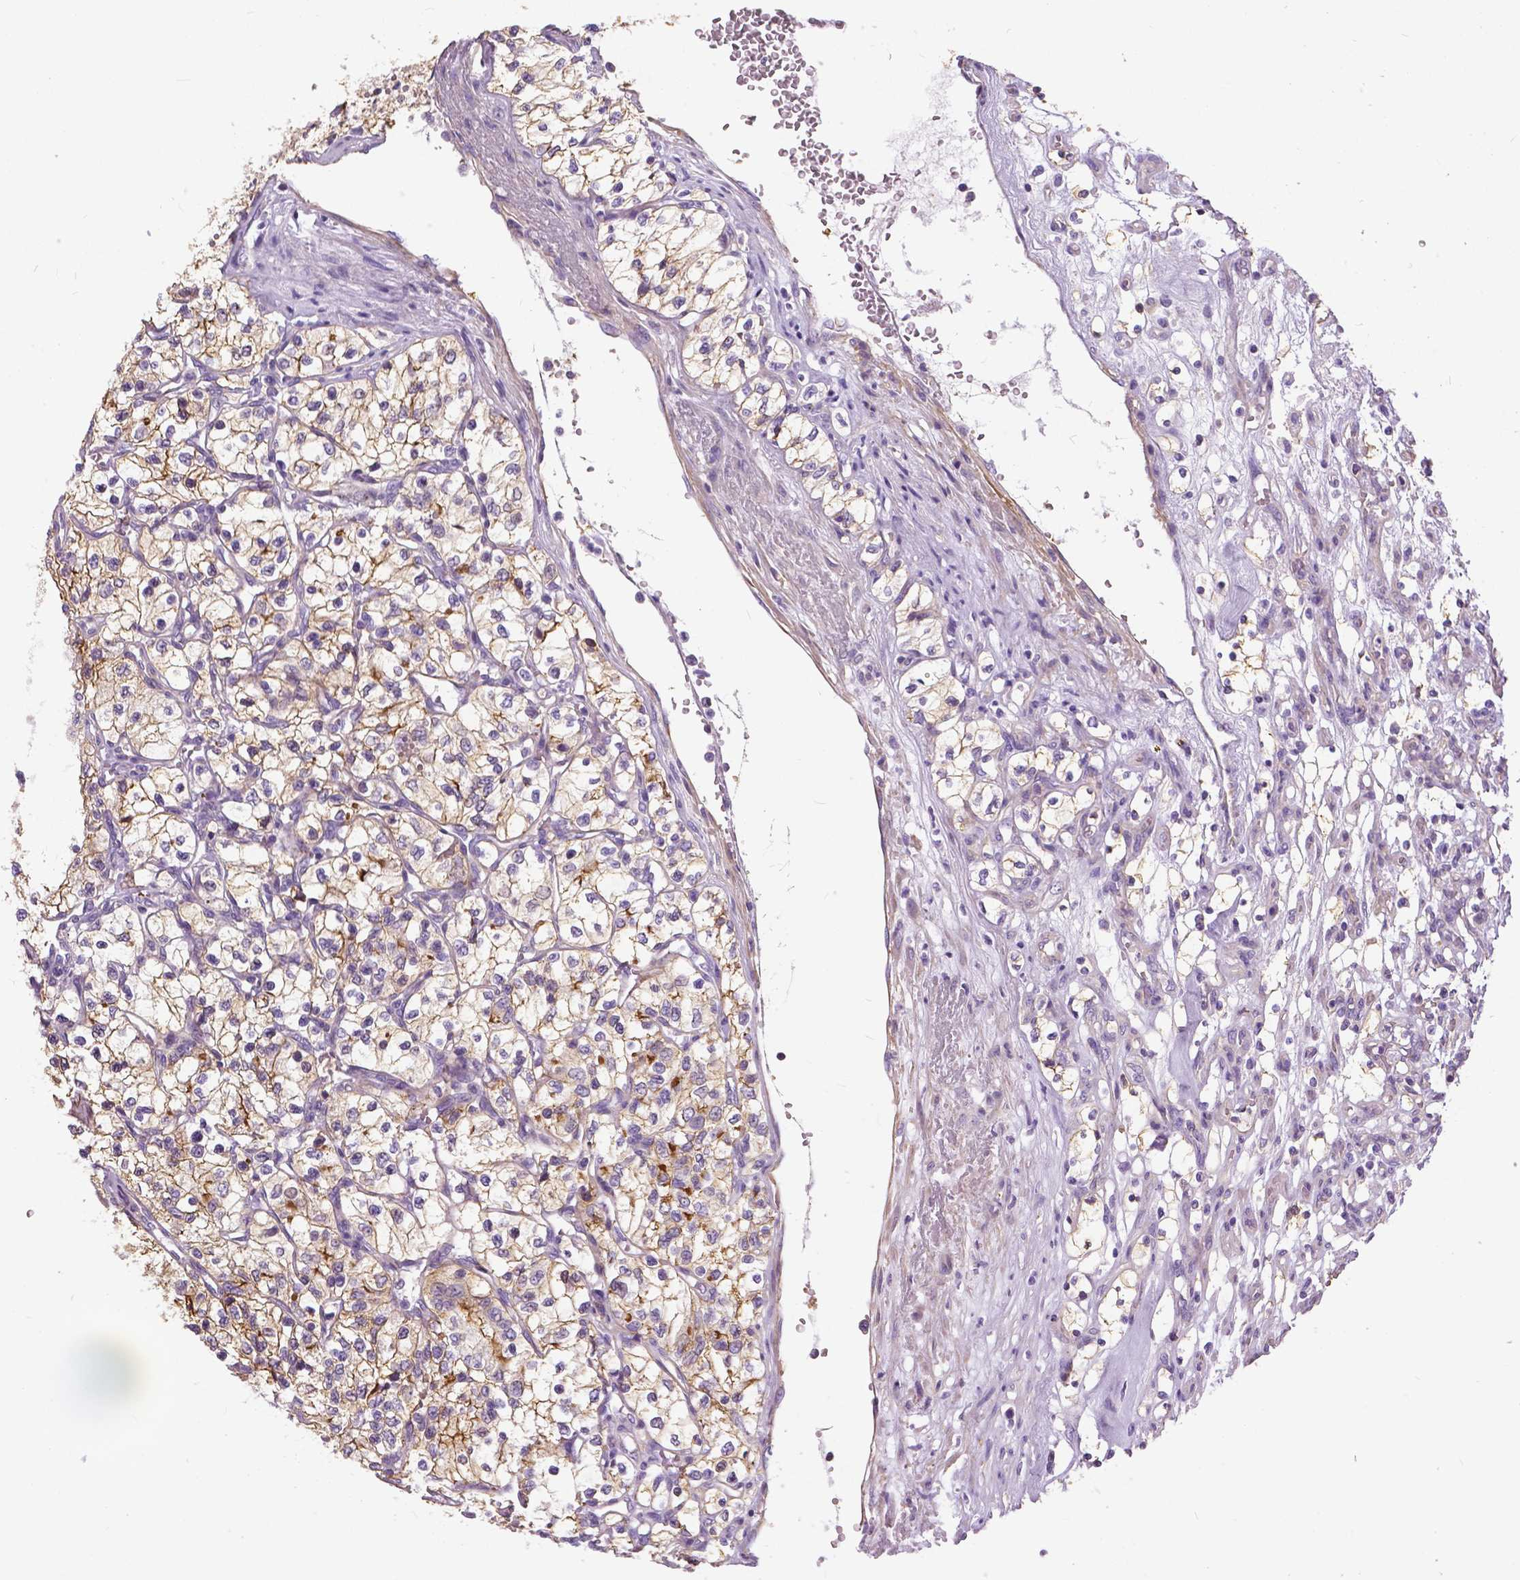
{"staining": {"intensity": "weak", "quantity": "25%-75%", "location": "cytoplasmic/membranous"}, "tissue": "renal cancer", "cell_type": "Tumor cells", "image_type": "cancer", "snomed": [{"axis": "morphology", "description": "Adenocarcinoma, NOS"}, {"axis": "topography", "description": "Kidney"}], "caption": "IHC of renal adenocarcinoma exhibits low levels of weak cytoplasmic/membranous positivity in about 25%-75% of tumor cells.", "gene": "ANXA13", "patient": {"sex": "female", "age": 69}}